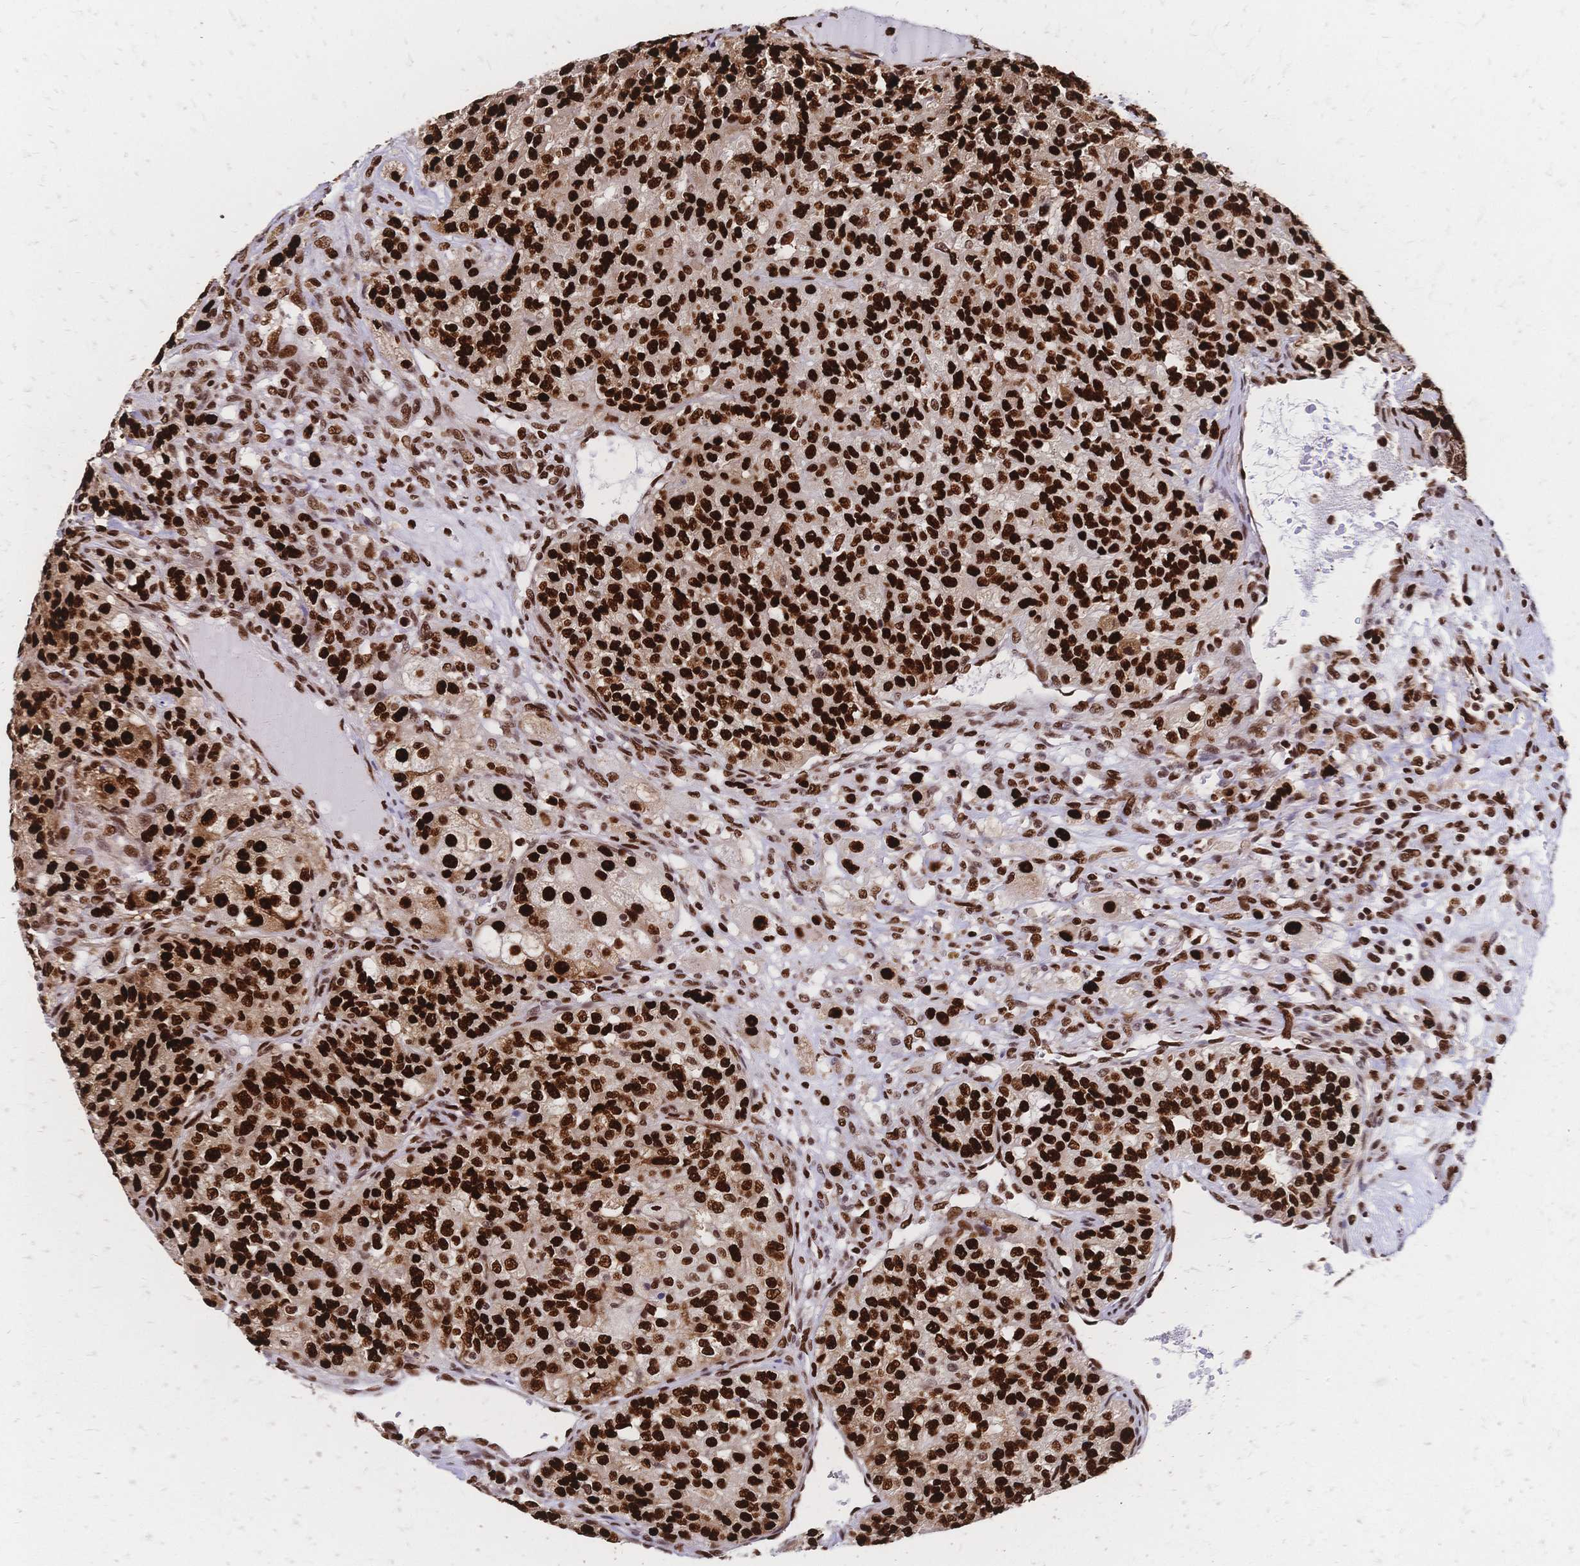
{"staining": {"intensity": "strong", "quantity": ">75%", "location": "nuclear"}, "tissue": "renal cancer", "cell_type": "Tumor cells", "image_type": "cancer", "snomed": [{"axis": "morphology", "description": "Adenocarcinoma, NOS"}, {"axis": "topography", "description": "Kidney"}], "caption": "This photomicrograph reveals immunohistochemistry staining of human adenocarcinoma (renal), with high strong nuclear staining in about >75% of tumor cells.", "gene": "HDGF", "patient": {"sex": "female", "age": 63}}